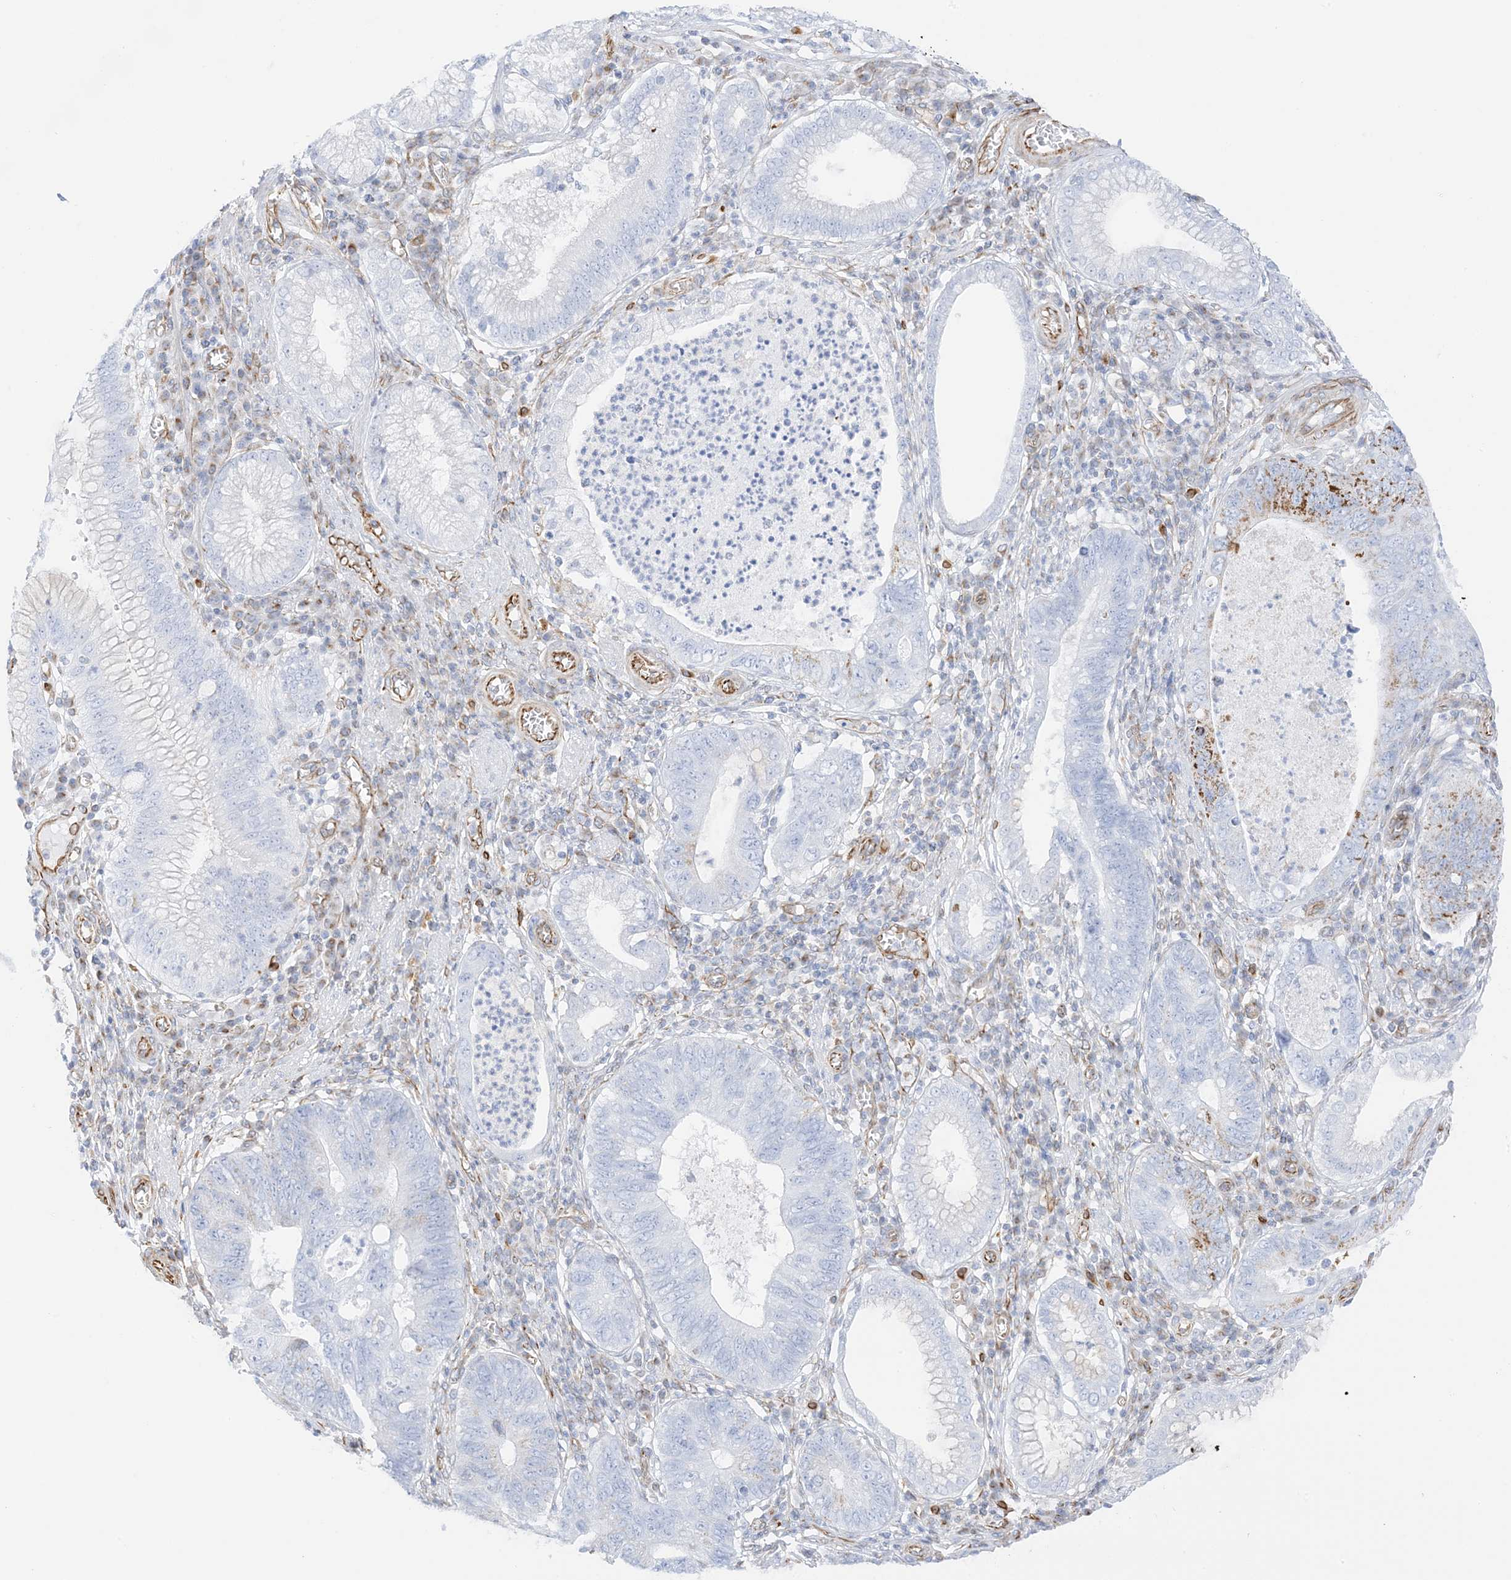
{"staining": {"intensity": "moderate", "quantity": "<25%", "location": "cytoplasmic/membranous"}, "tissue": "stomach cancer", "cell_type": "Tumor cells", "image_type": "cancer", "snomed": [{"axis": "morphology", "description": "Adenocarcinoma, NOS"}, {"axis": "topography", "description": "Stomach"}], "caption": "Immunohistochemistry (IHC) staining of stomach adenocarcinoma, which displays low levels of moderate cytoplasmic/membranous staining in about <25% of tumor cells indicating moderate cytoplasmic/membranous protein positivity. The staining was performed using DAB (3,3'-diaminobenzidine) (brown) for protein detection and nuclei were counterstained in hematoxylin (blue).", "gene": "PID1", "patient": {"sex": "male", "age": 59}}